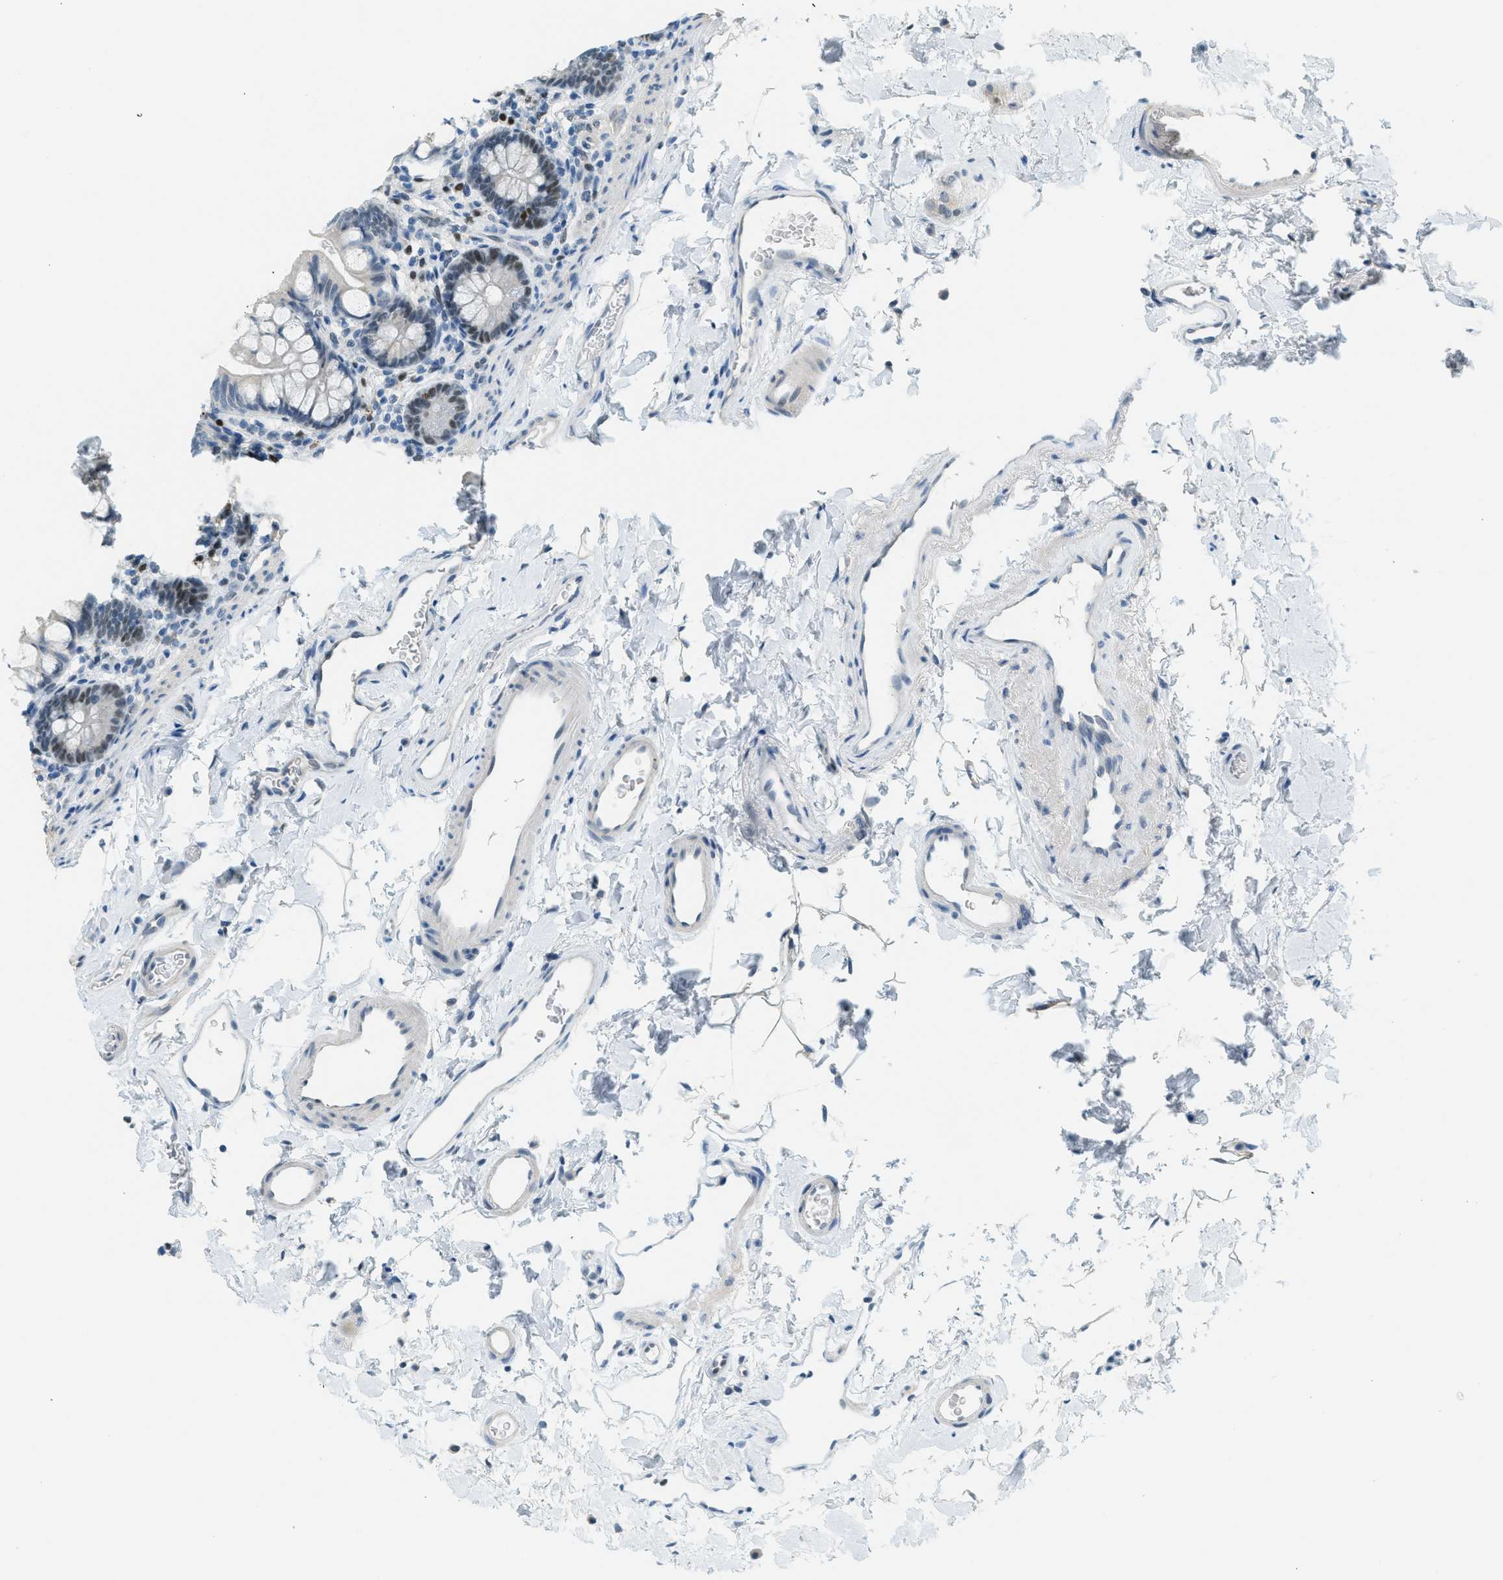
{"staining": {"intensity": "weak", "quantity": "<25%", "location": "nuclear"}, "tissue": "small intestine", "cell_type": "Glandular cells", "image_type": "normal", "snomed": [{"axis": "morphology", "description": "Normal tissue, NOS"}, {"axis": "topography", "description": "Small intestine"}], "caption": "Immunohistochemistry (IHC) photomicrograph of unremarkable small intestine: human small intestine stained with DAB (3,3'-diaminobenzidine) reveals no significant protein expression in glandular cells. (Stains: DAB immunohistochemistry (IHC) with hematoxylin counter stain, Microscopy: brightfield microscopy at high magnification).", "gene": "TCF3", "patient": {"sex": "female", "age": 58}}